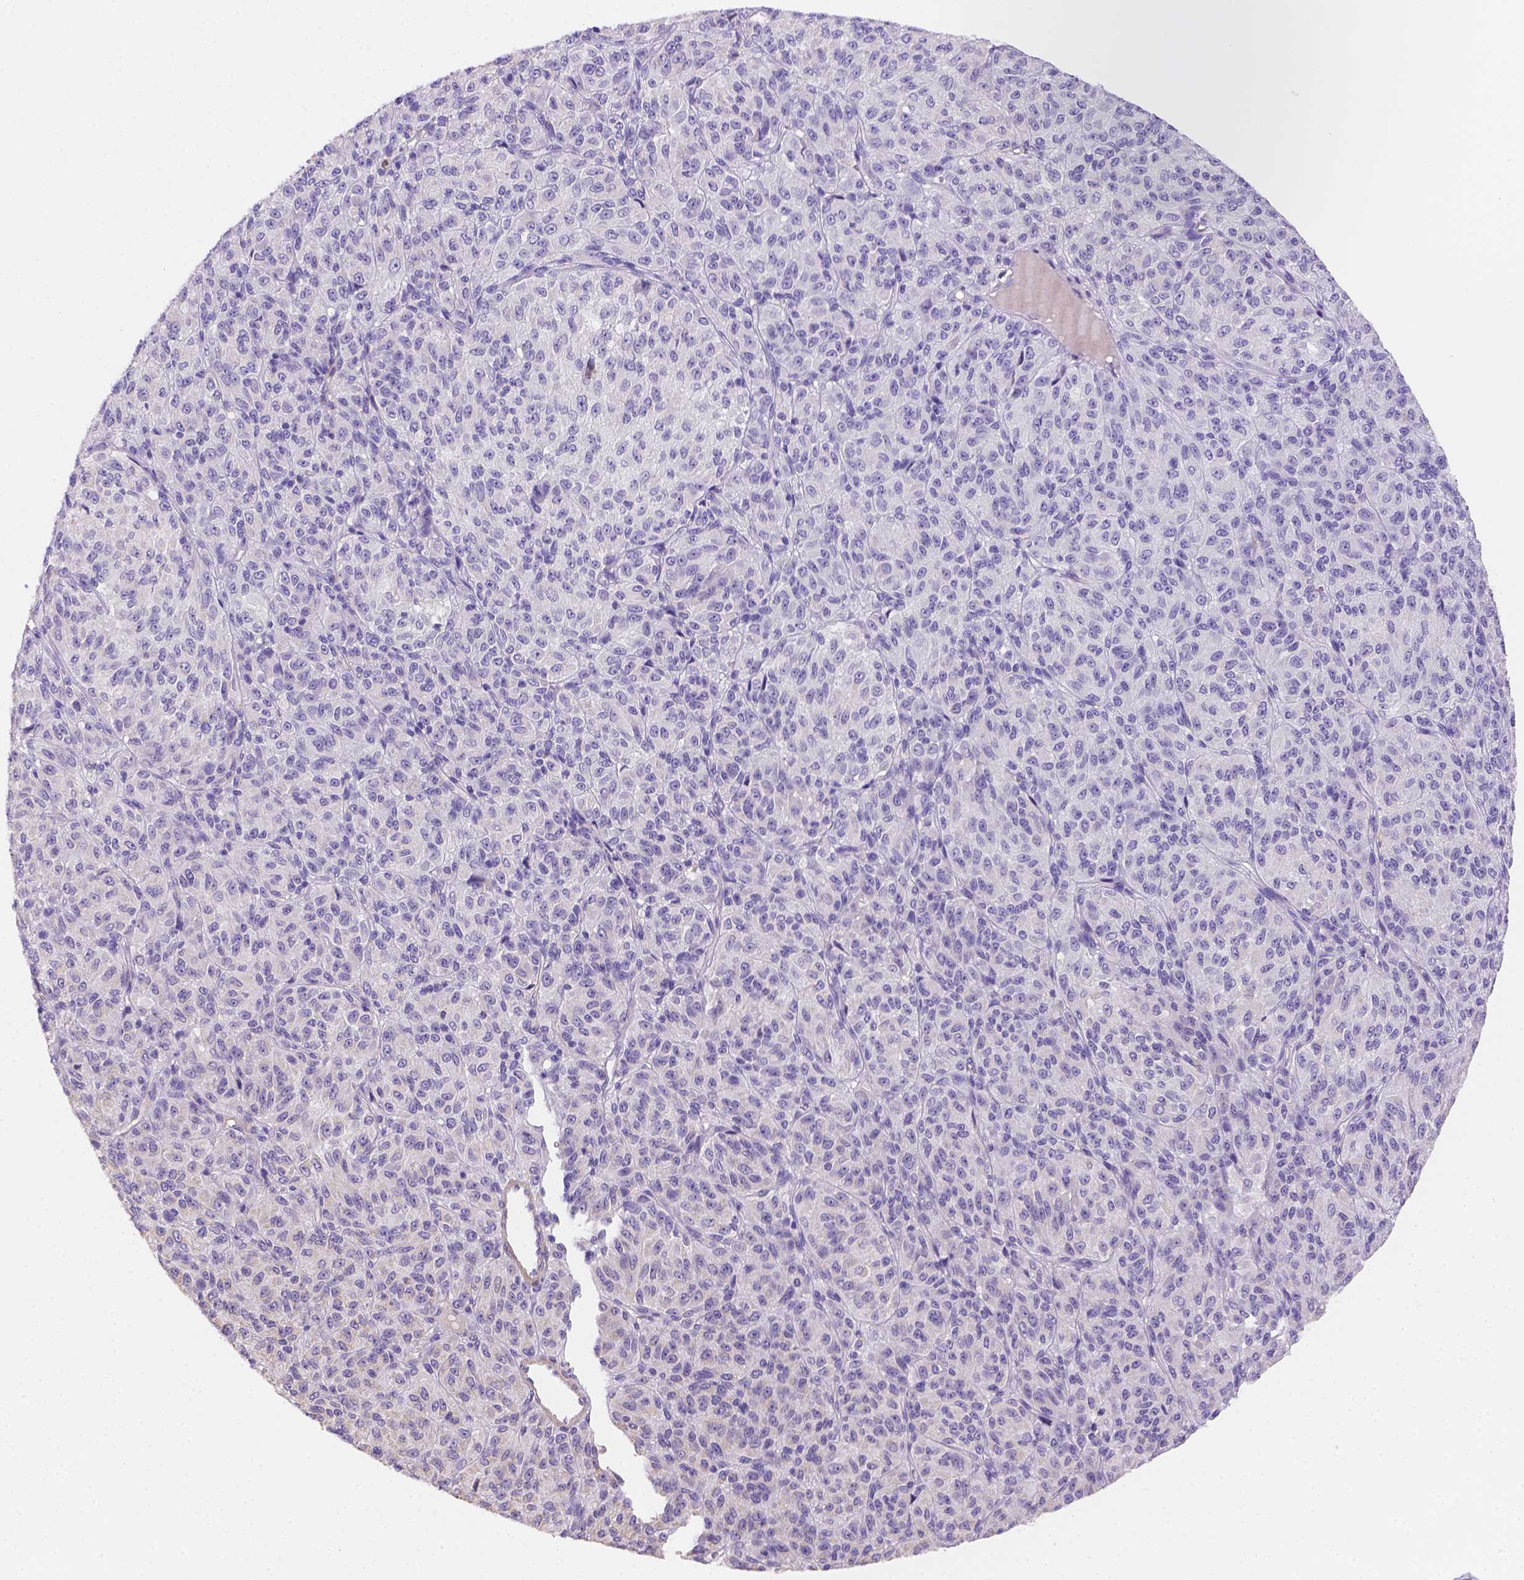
{"staining": {"intensity": "negative", "quantity": "none", "location": "none"}, "tissue": "melanoma", "cell_type": "Tumor cells", "image_type": "cancer", "snomed": [{"axis": "morphology", "description": "Malignant melanoma, Metastatic site"}, {"axis": "topography", "description": "Brain"}], "caption": "An immunohistochemistry (IHC) image of melanoma is shown. There is no staining in tumor cells of melanoma.", "gene": "NXPE2", "patient": {"sex": "female", "age": 56}}